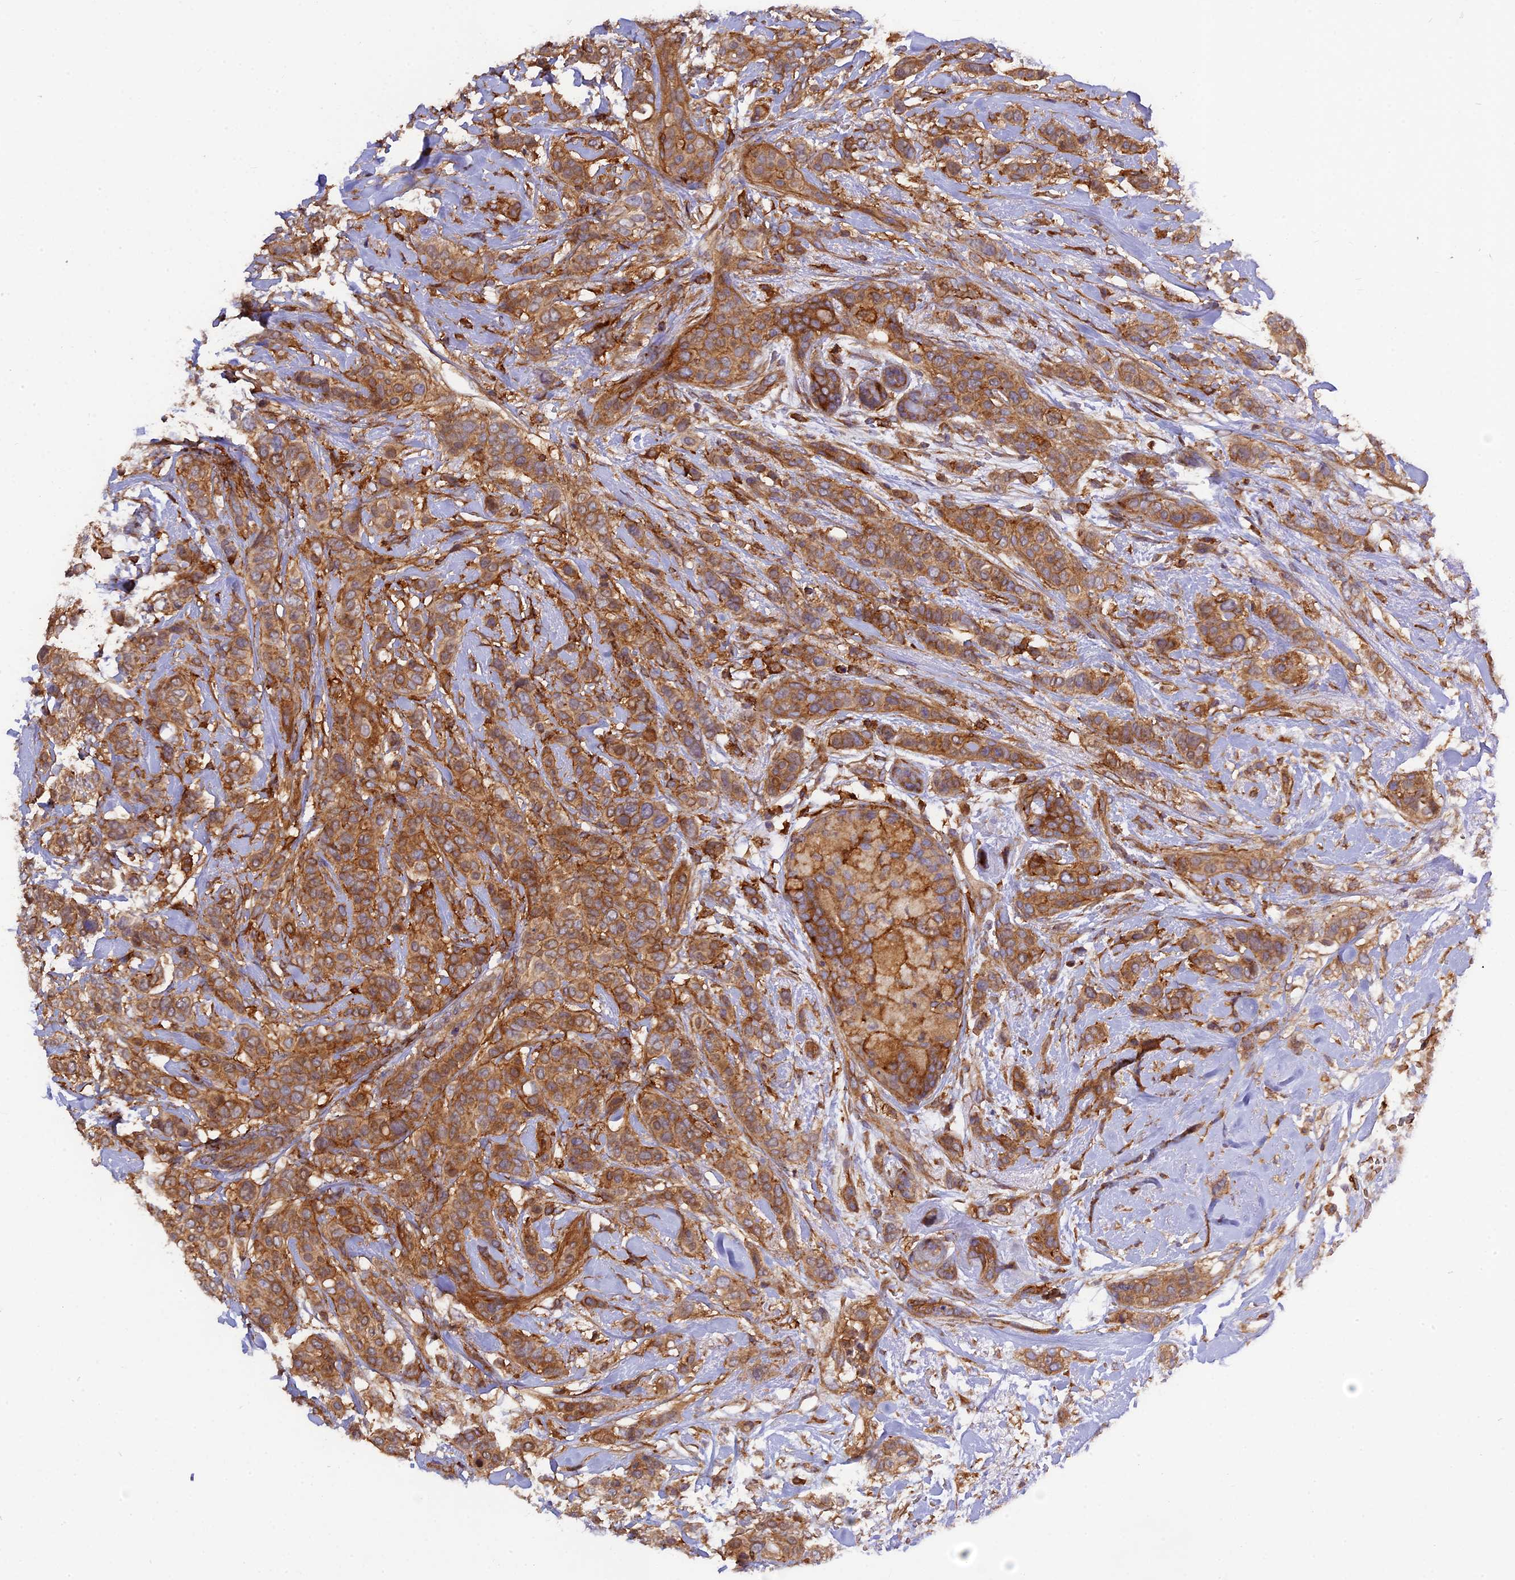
{"staining": {"intensity": "moderate", "quantity": ">75%", "location": "cytoplasmic/membranous"}, "tissue": "breast cancer", "cell_type": "Tumor cells", "image_type": "cancer", "snomed": [{"axis": "morphology", "description": "Lobular carcinoma"}, {"axis": "topography", "description": "Breast"}], "caption": "Immunohistochemistry (IHC) staining of breast lobular carcinoma, which reveals medium levels of moderate cytoplasmic/membranous positivity in approximately >75% of tumor cells indicating moderate cytoplasmic/membranous protein positivity. The staining was performed using DAB (brown) for protein detection and nuclei were counterstained in hematoxylin (blue).", "gene": "MYO9B", "patient": {"sex": "female", "age": 51}}